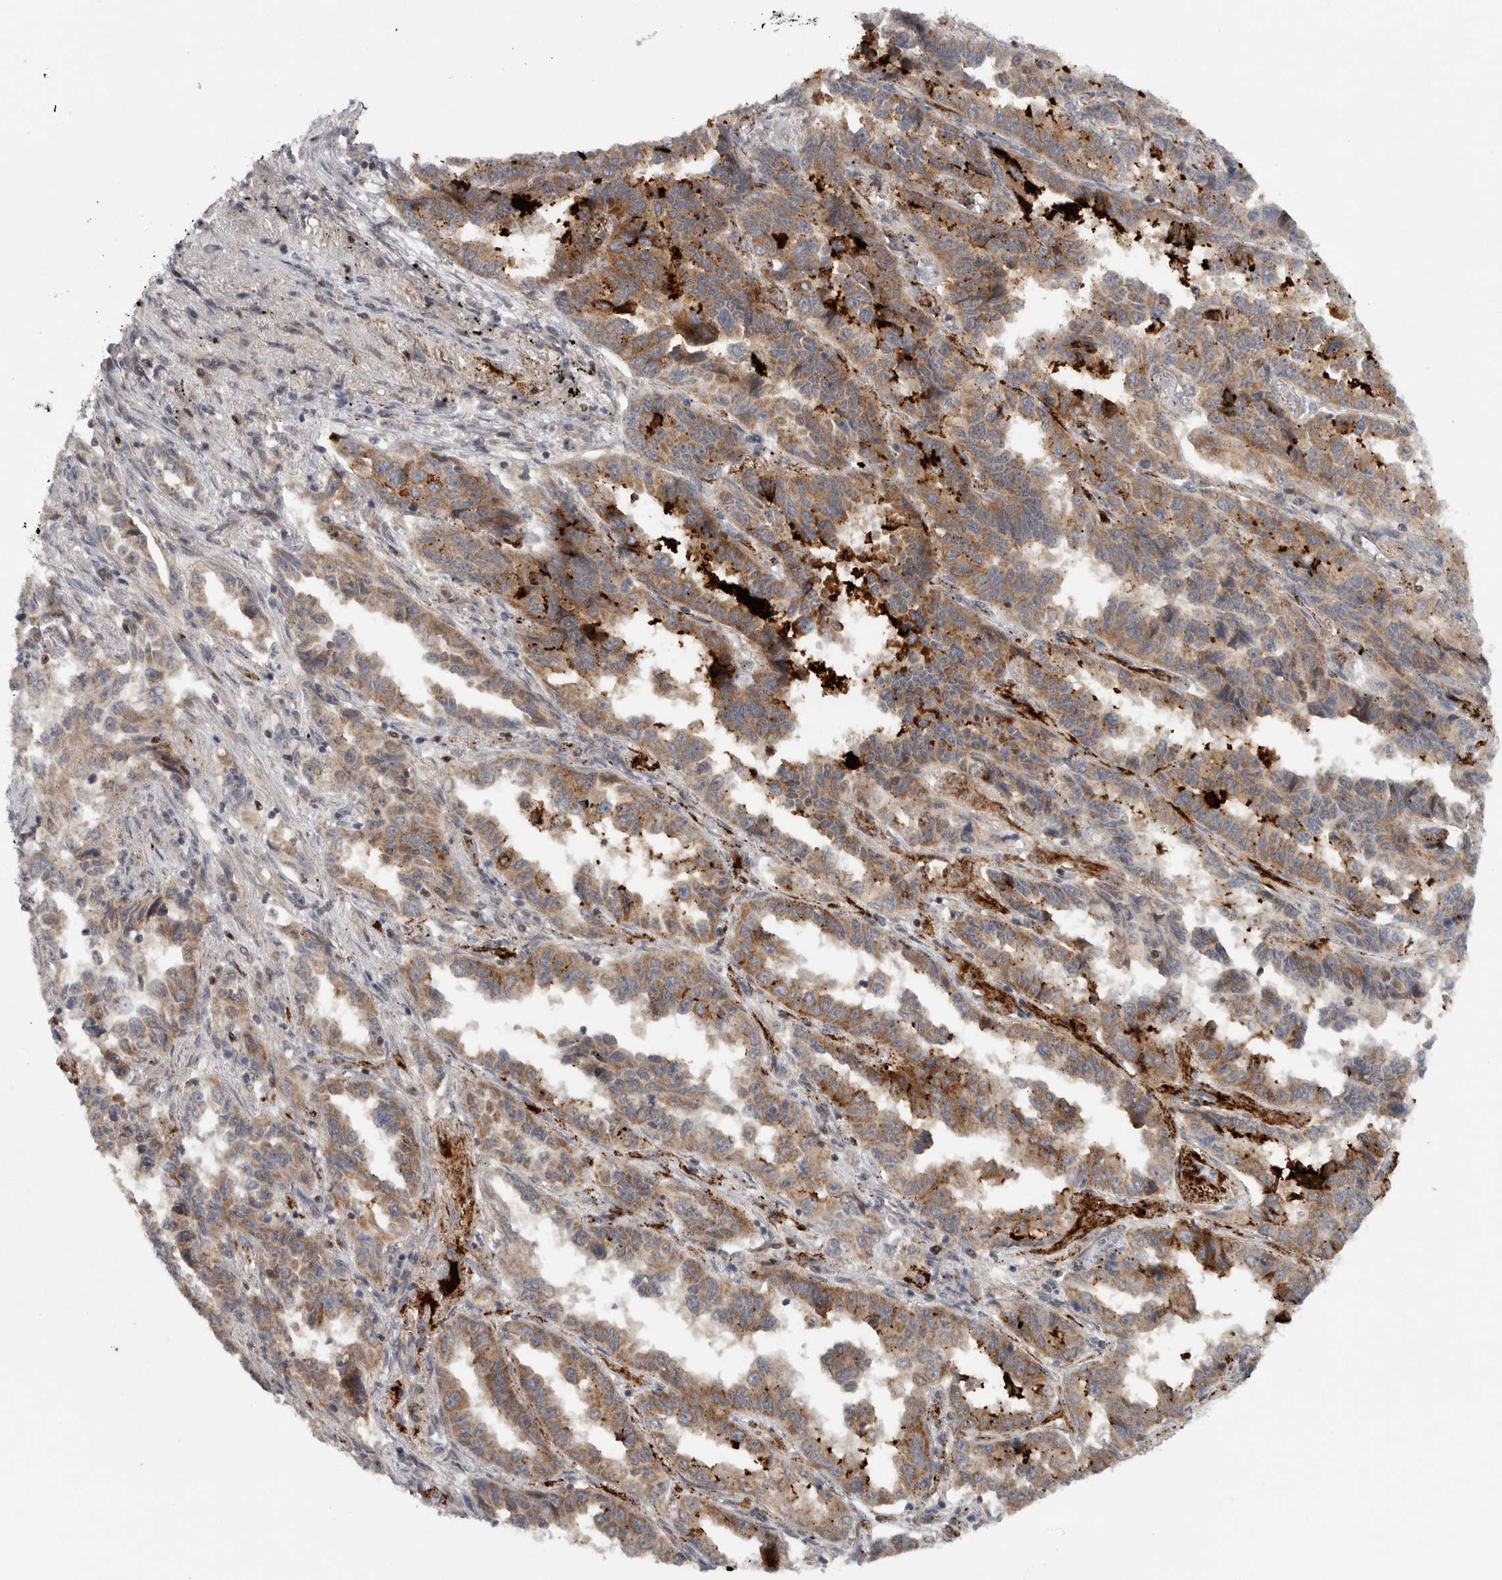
{"staining": {"intensity": "moderate", "quantity": ">75%", "location": "cytoplasmic/membranous"}, "tissue": "lung cancer", "cell_type": "Tumor cells", "image_type": "cancer", "snomed": [{"axis": "morphology", "description": "Adenocarcinoma, NOS"}, {"axis": "topography", "description": "Lung"}], "caption": "A brown stain highlights moderate cytoplasmic/membranous positivity of a protein in adenocarcinoma (lung) tumor cells.", "gene": "KDM8", "patient": {"sex": "female", "age": 51}}